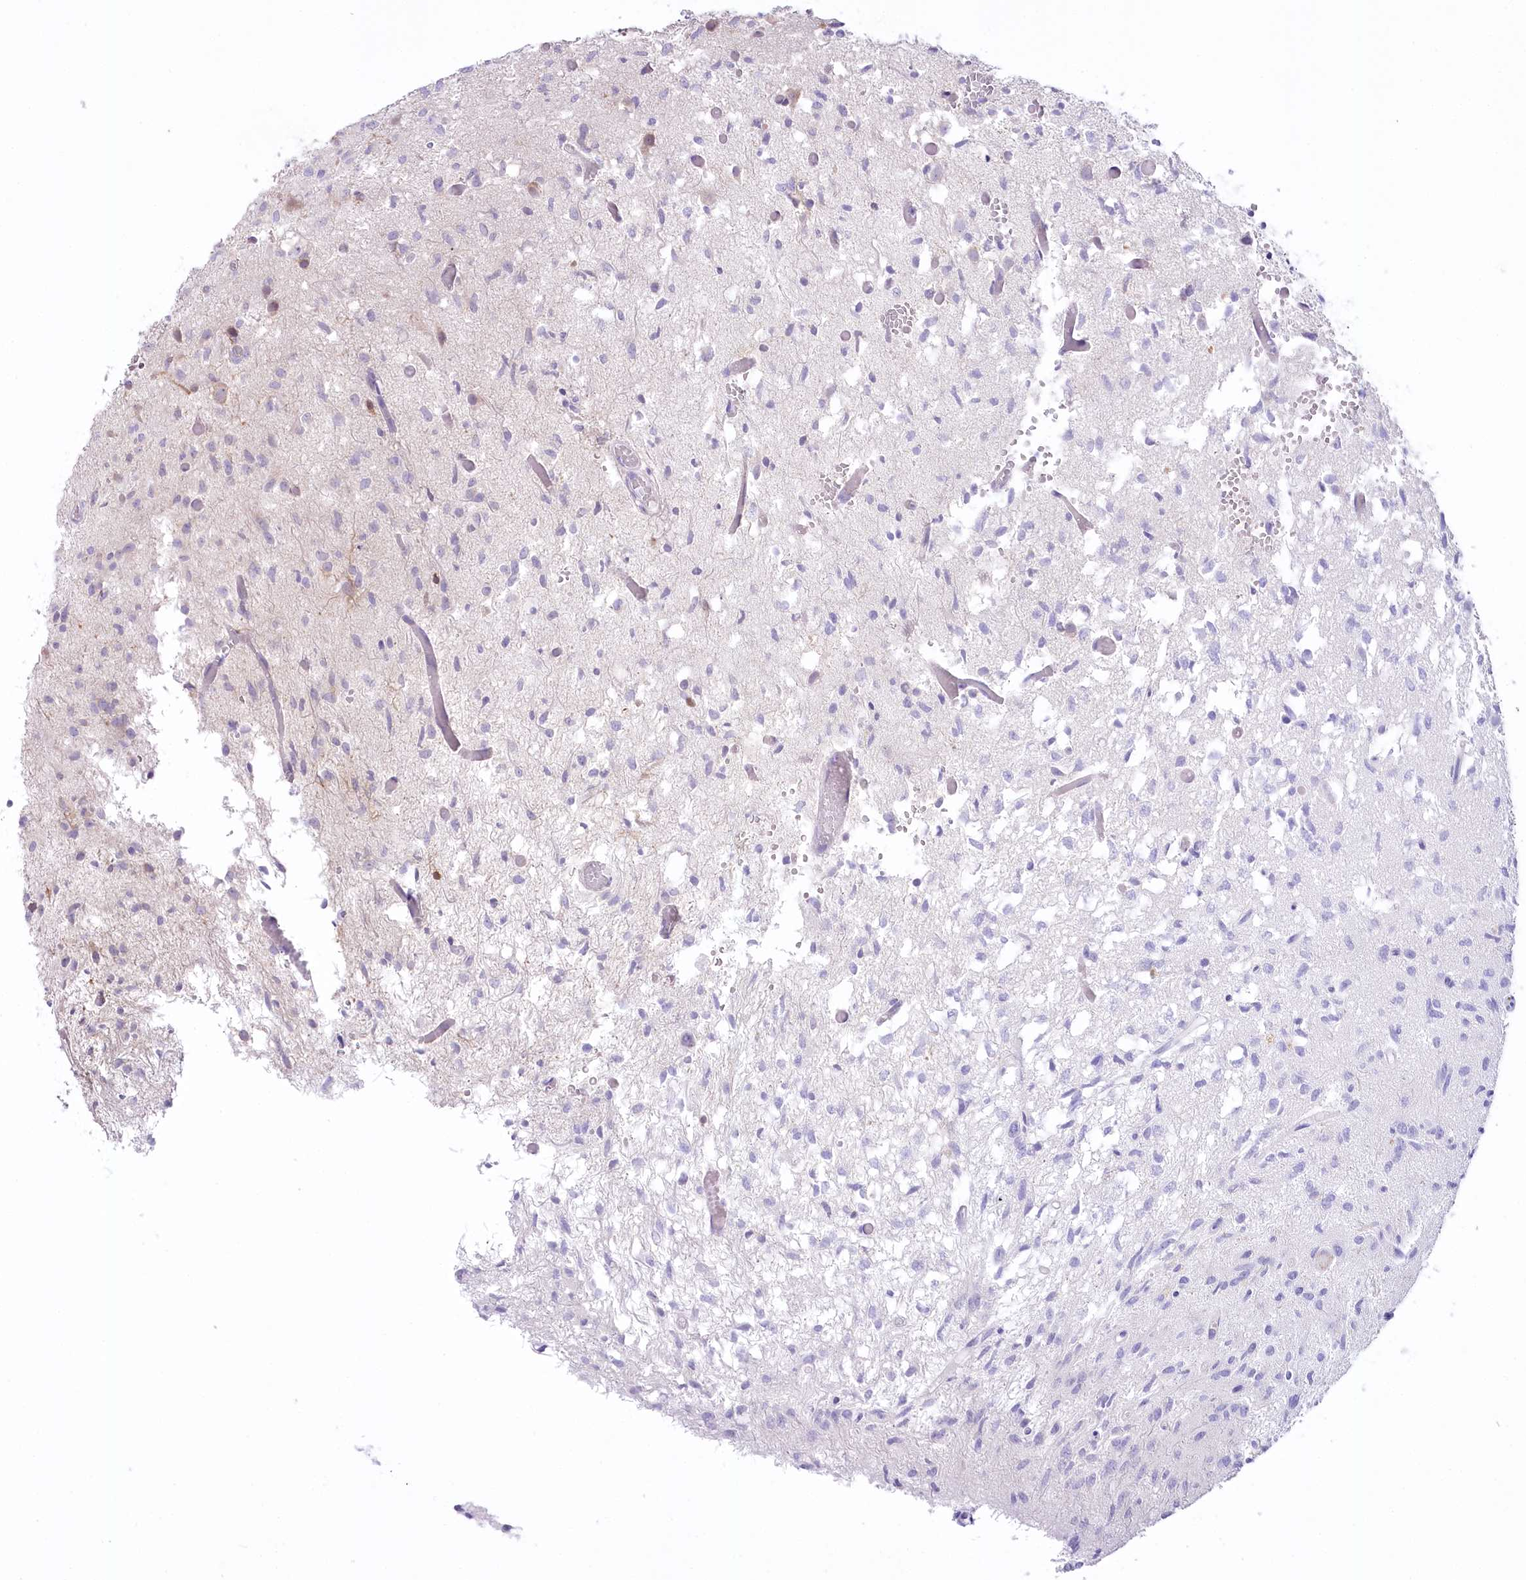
{"staining": {"intensity": "negative", "quantity": "none", "location": "none"}, "tissue": "glioma", "cell_type": "Tumor cells", "image_type": "cancer", "snomed": [{"axis": "morphology", "description": "Glioma, malignant, High grade"}, {"axis": "topography", "description": "Brain"}], "caption": "There is no significant positivity in tumor cells of glioma. The staining was performed using DAB (3,3'-diaminobenzidine) to visualize the protein expression in brown, while the nuclei were stained in blue with hematoxylin (Magnification: 20x).", "gene": "MYOZ1", "patient": {"sex": "female", "age": 59}}